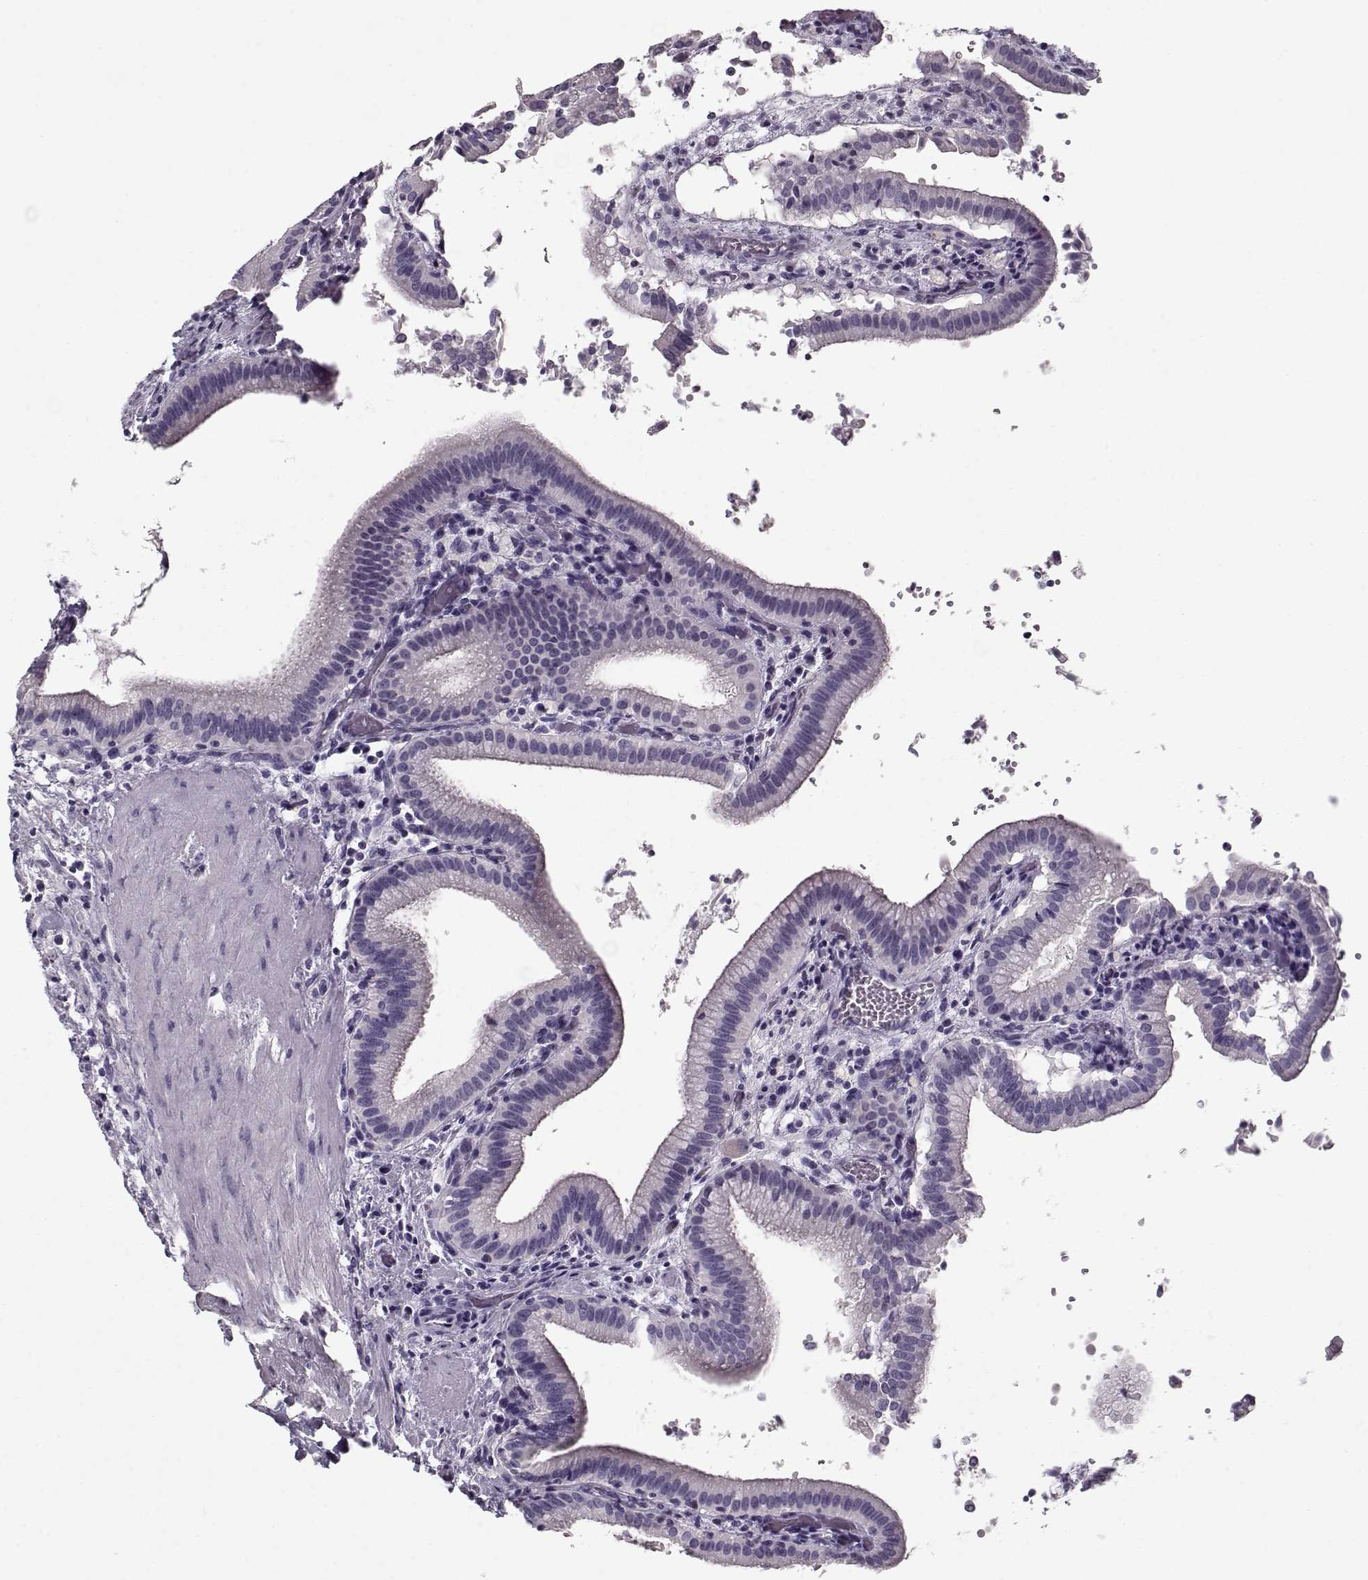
{"staining": {"intensity": "negative", "quantity": "none", "location": "none"}, "tissue": "gallbladder", "cell_type": "Glandular cells", "image_type": "normal", "snomed": [{"axis": "morphology", "description": "Normal tissue, NOS"}, {"axis": "topography", "description": "Gallbladder"}], "caption": "Immunohistochemistry (IHC) micrograph of benign gallbladder: human gallbladder stained with DAB (3,3'-diaminobenzidine) shows no significant protein expression in glandular cells.", "gene": "CCDC136", "patient": {"sex": "male", "age": 42}}